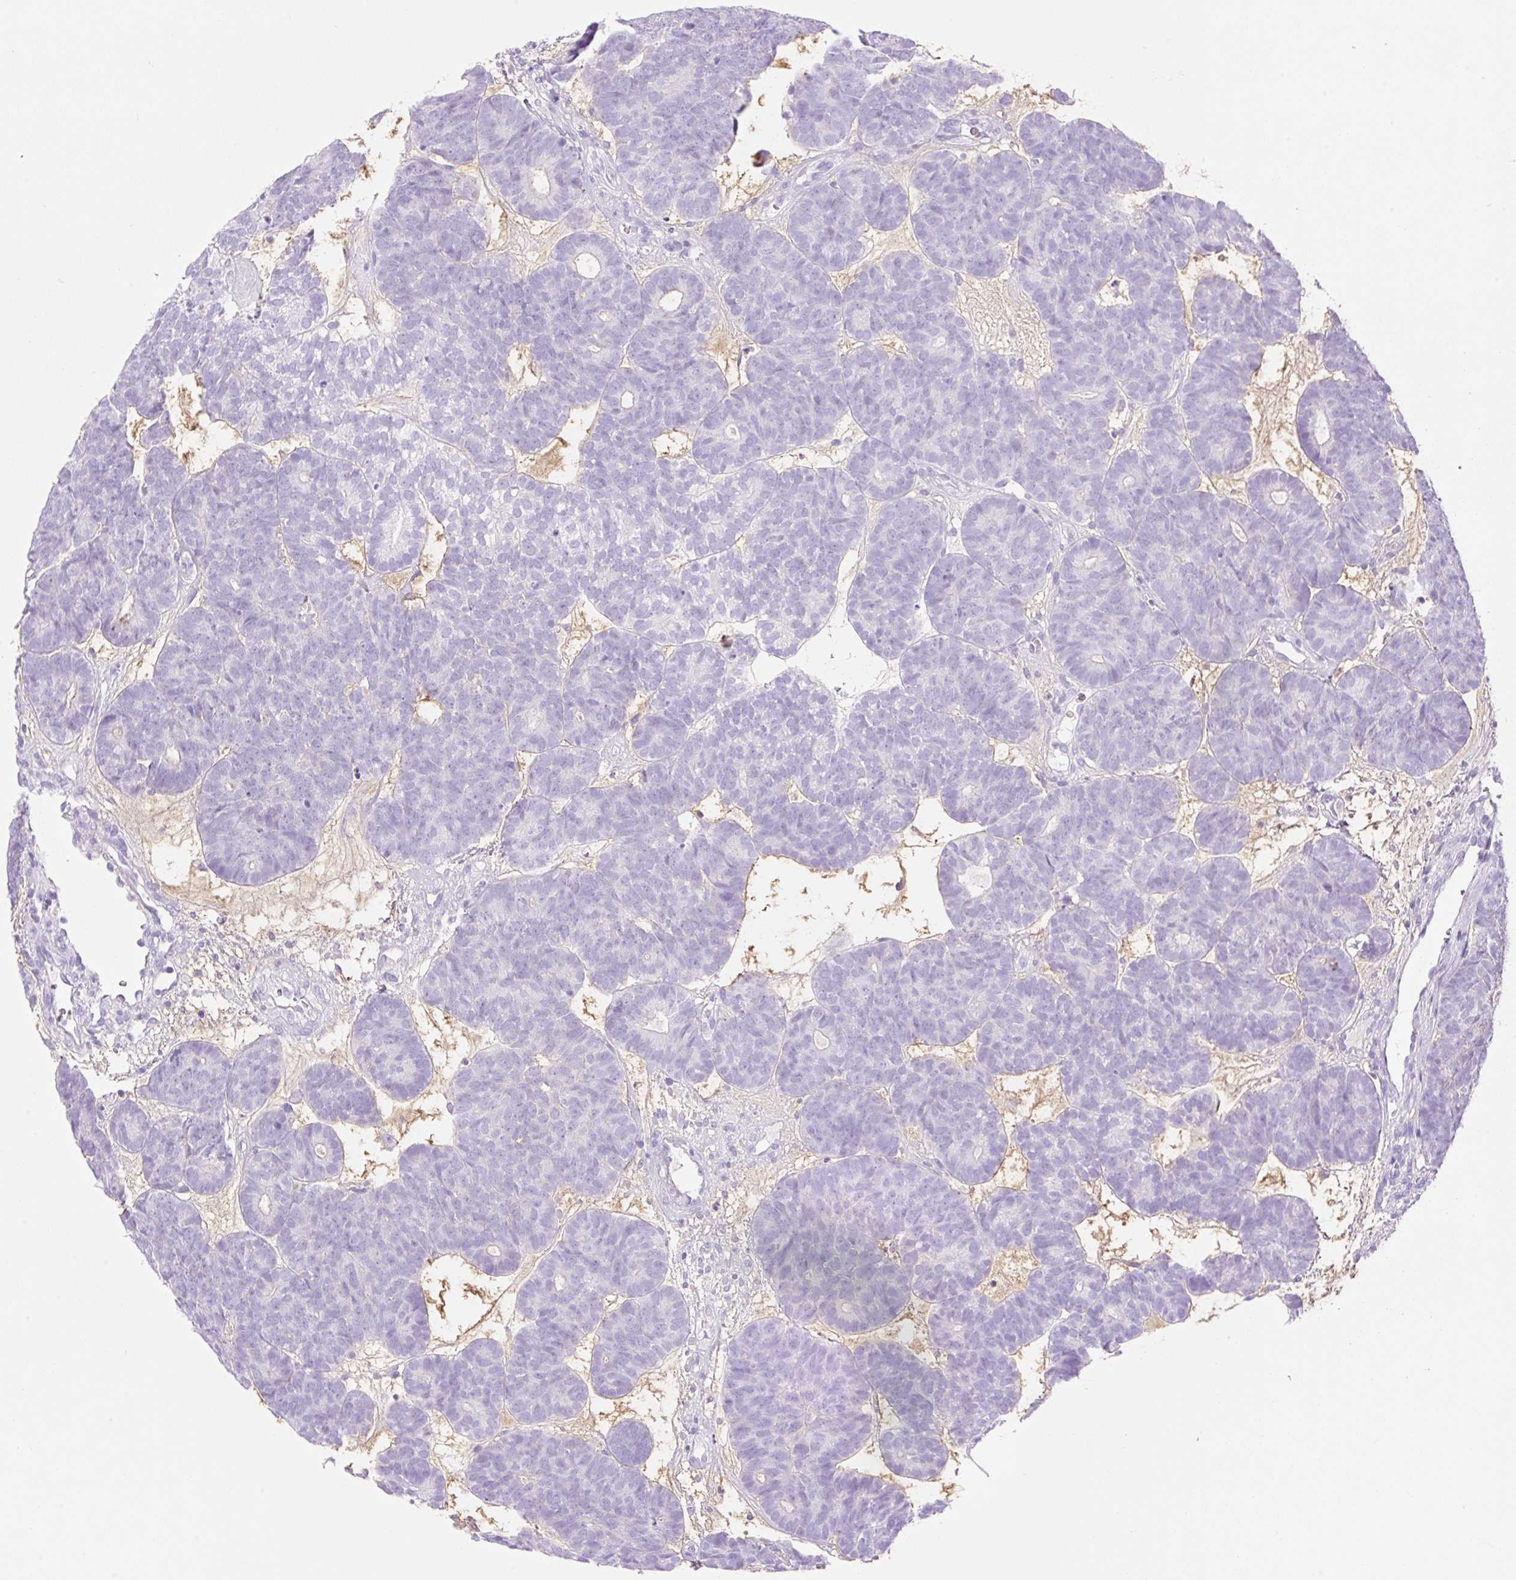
{"staining": {"intensity": "negative", "quantity": "none", "location": "none"}, "tissue": "head and neck cancer", "cell_type": "Tumor cells", "image_type": "cancer", "snomed": [{"axis": "morphology", "description": "Adenocarcinoma, NOS"}, {"axis": "topography", "description": "Head-Neck"}], "caption": "Tumor cells show no significant expression in head and neck cancer (adenocarcinoma).", "gene": "CDX1", "patient": {"sex": "female", "age": 81}}